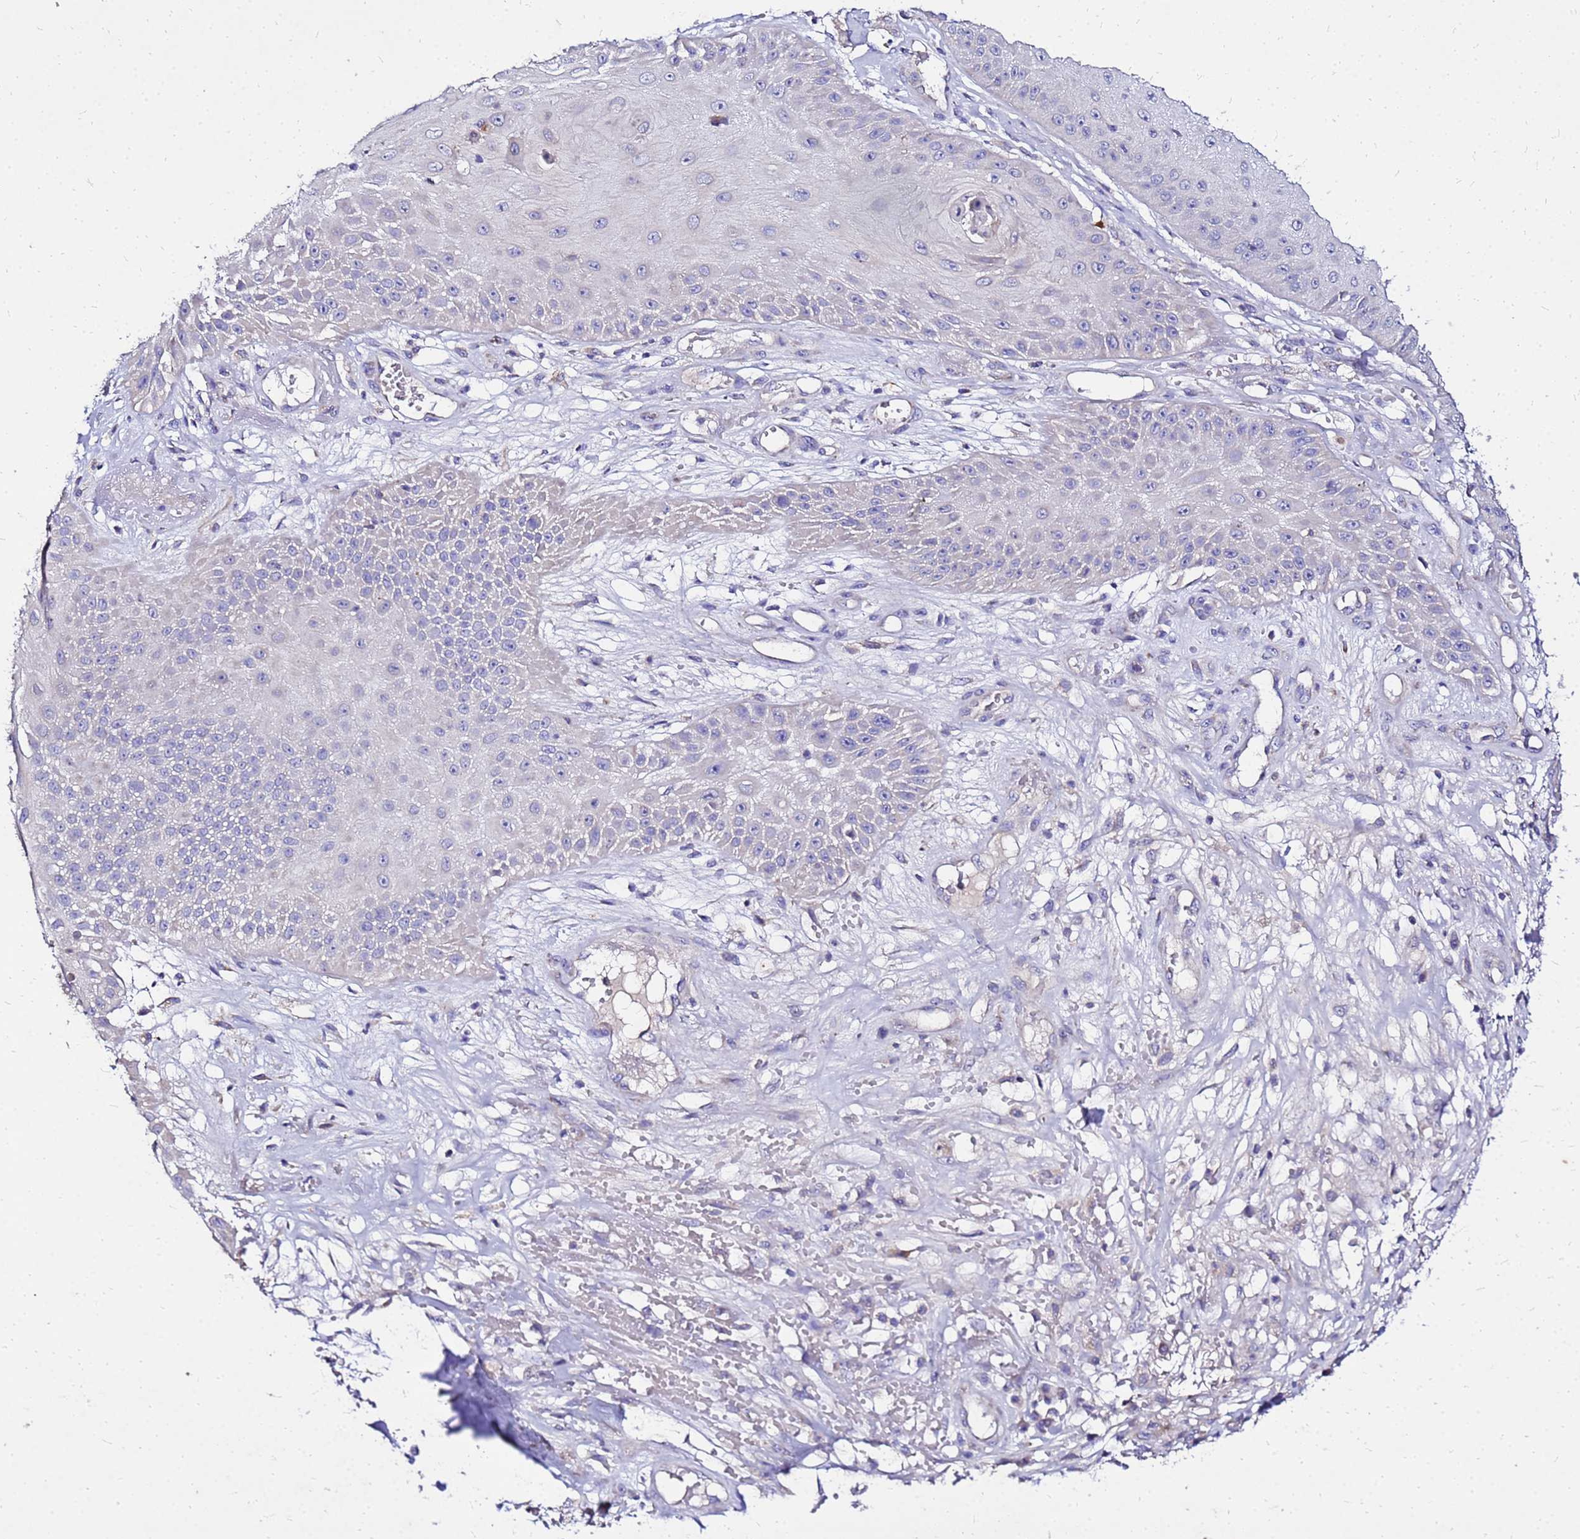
{"staining": {"intensity": "negative", "quantity": "none", "location": "none"}, "tissue": "skin cancer", "cell_type": "Tumor cells", "image_type": "cancer", "snomed": [{"axis": "morphology", "description": "Squamous cell carcinoma, NOS"}, {"axis": "topography", "description": "Skin"}], "caption": "Protein analysis of skin cancer (squamous cell carcinoma) exhibits no significant expression in tumor cells.", "gene": "COX14", "patient": {"sex": "male", "age": 70}}